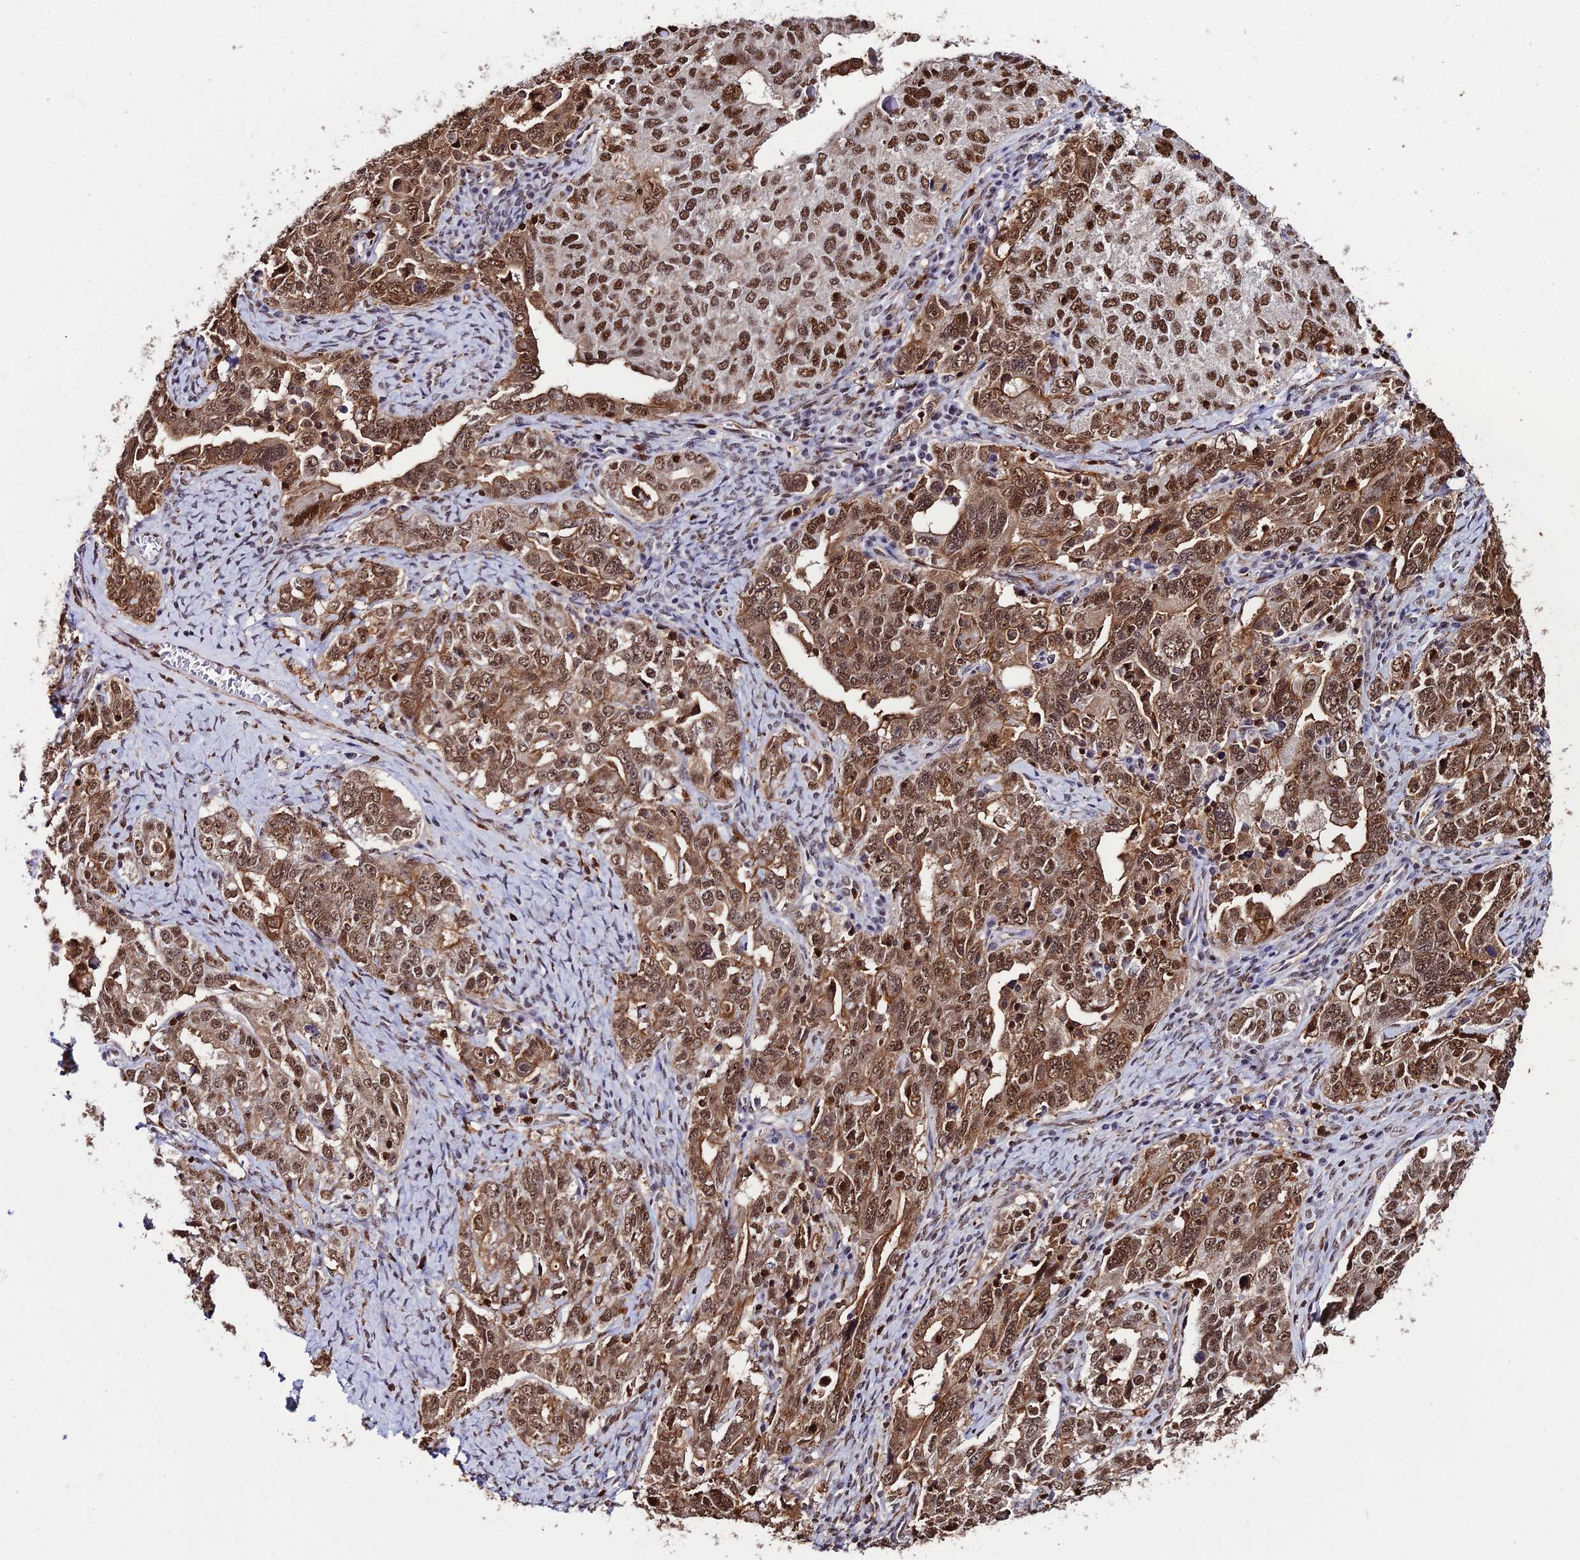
{"staining": {"intensity": "moderate", "quantity": ">75%", "location": "cytoplasmic/membranous,nuclear"}, "tissue": "ovarian cancer", "cell_type": "Tumor cells", "image_type": "cancer", "snomed": [{"axis": "morphology", "description": "Carcinoma, endometroid"}, {"axis": "topography", "description": "Ovary"}], "caption": "Immunohistochemical staining of endometroid carcinoma (ovarian) demonstrates medium levels of moderate cytoplasmic/membranous and nuclear expression in about >75% of tumor cells. The staining was performed using DAB to visualize the protein expression in brown, while the nuclei were stained in blue with hematoxylin (Magnification: 20x).", "gene": "PPP4C", "patient": {"sex": "female", "age": 62}}